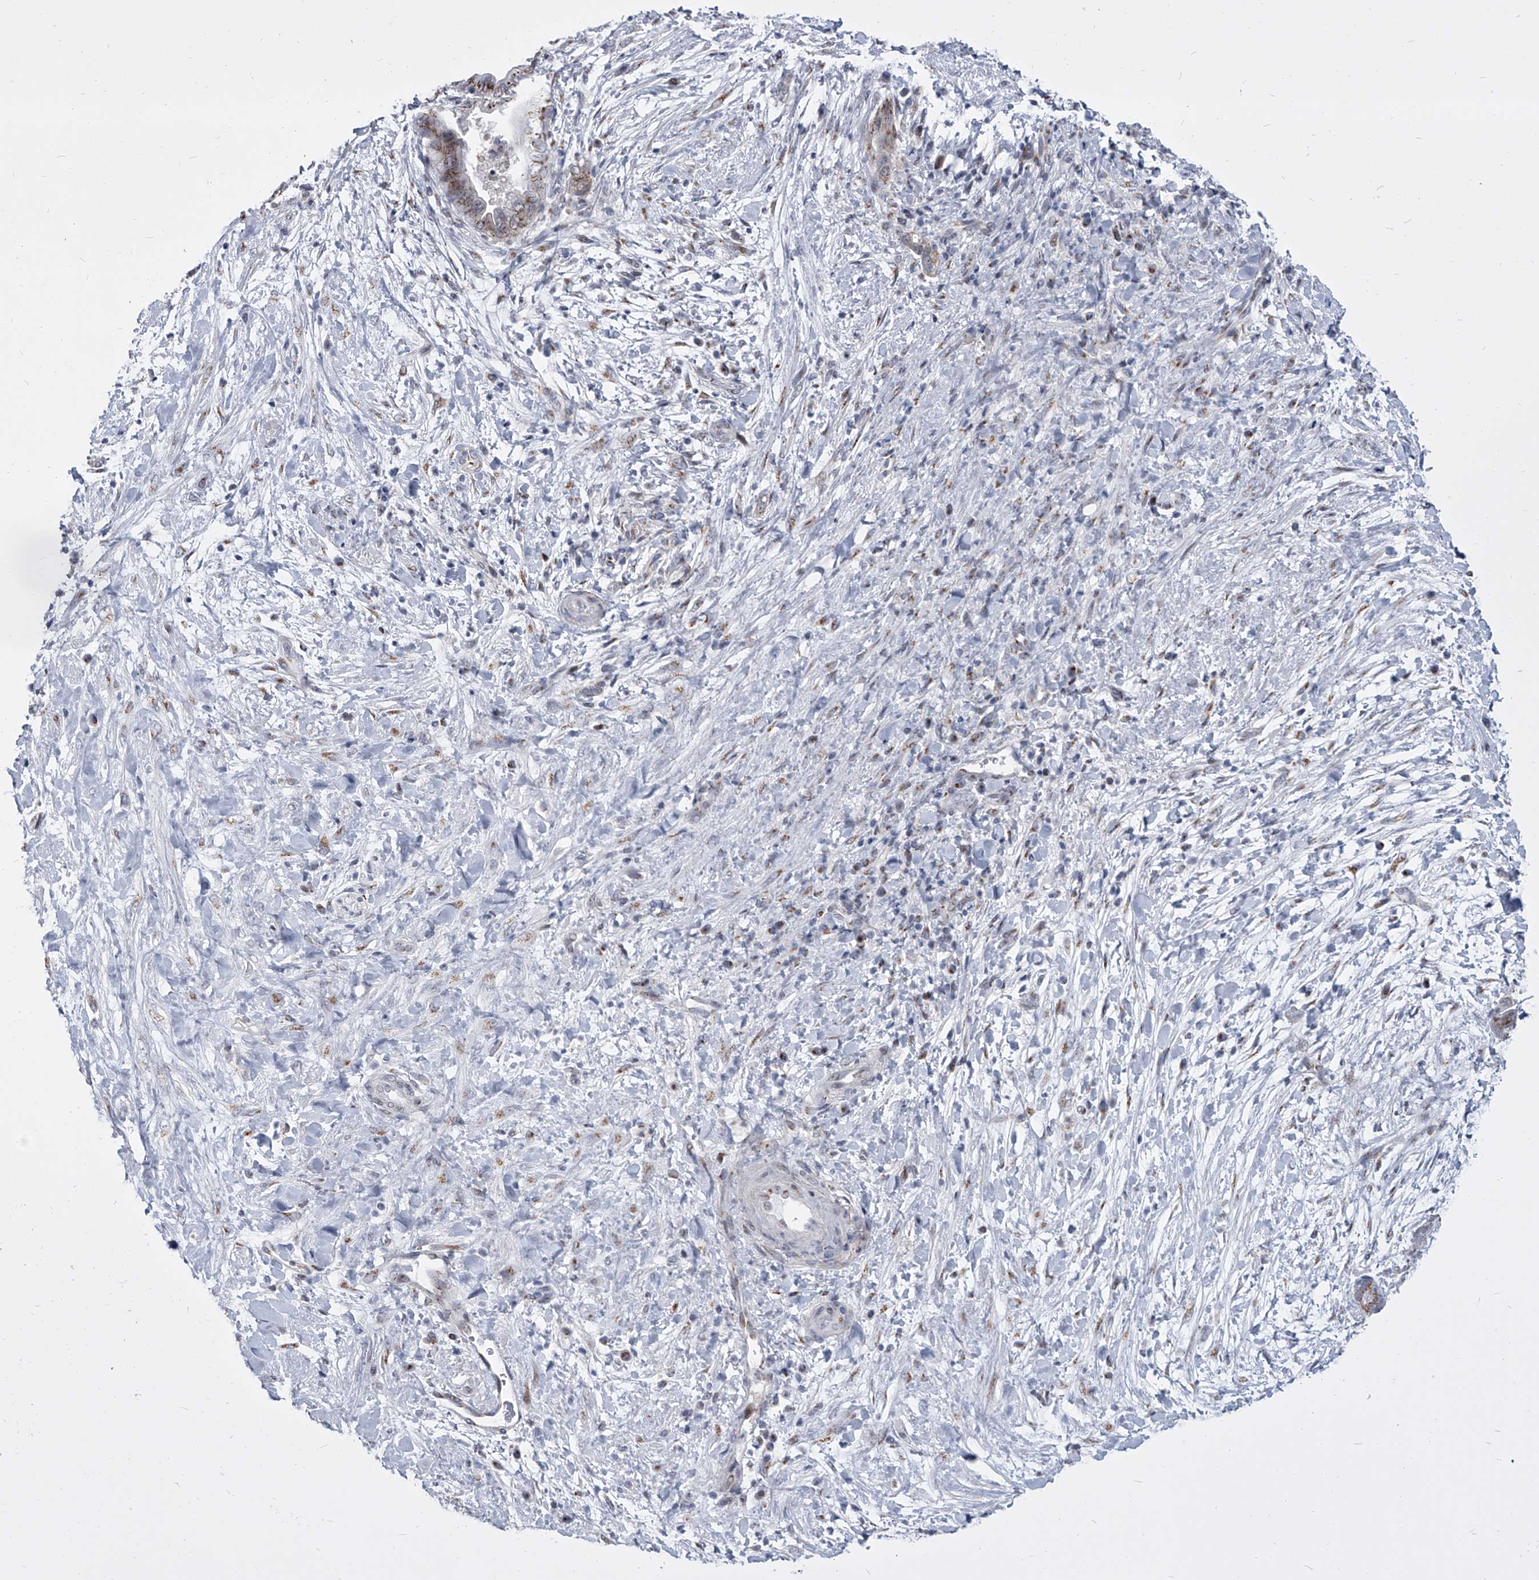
{"staining": {"intensity": "moderate", "quantity": ">75%", "location": "cytoplasmic/membranous"}, "tissue": "pancreatic cancer", "cell_type": "Tumor cells", "image_type": "cancer", "snomed": [{"axis": "morphology", "description": "Adenocarcinoma, NOS"}, {"axis": "topography", "description": "Pancreas"}], "caption": "High-magnification brightfield microscopy of pancreatic adenocarcinoma stained with DAB (3,3'-diaminobenzidine) (brown) and counterstained with hematoxylin (blue). tumor cells exhibit moderate cytoplasmic/membranous expression is present in approximately>75% of cells. Using DAB (3,3'-diaminobenzidine) (brown) and hematoxylin (blue) stains, captured at high magnification using brightfield microscopy.", "gene": "EVA1C", "patient": {"sex": "male", "age": 75}}